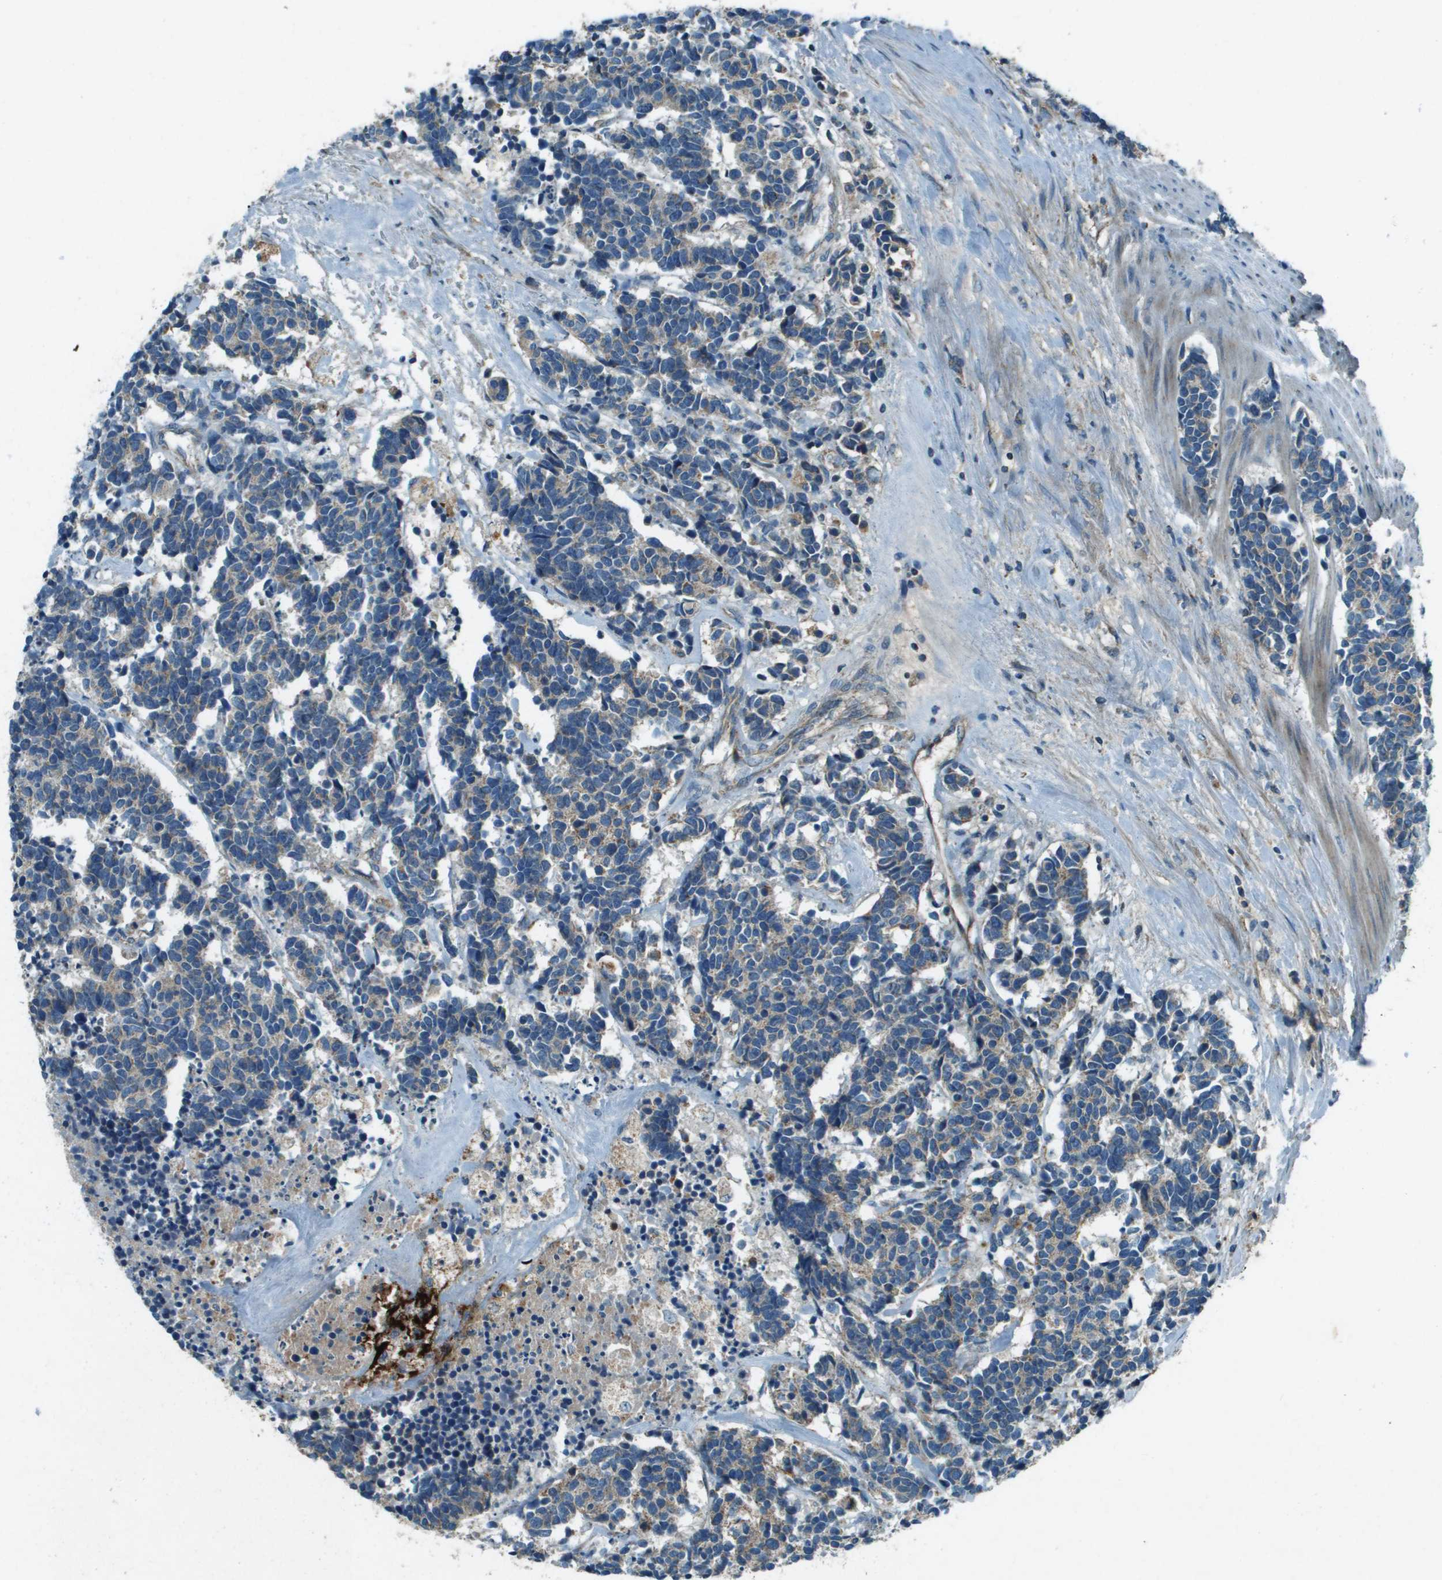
{"staining": {"intensity": "weak", "quantity": "<25%", "location": "cytoplasmic/membranous"}, "tissue": "carcinoid", "cell_type": "Tumor cells", "image_type": "cancer", "snomed": [{"axis": "morphology", "description": "Carcinoma, NOS"}, {"axis": "morphology", "description": "Carcinoid, malignant, NOS"}, {"axis": "topography", "description": "Urinary bladder"}], "caption": "Immunohistochemical staining of human carcinoid shows no significant positivity in tumor cells.", "gene": "MIGA1", "patient": {"sex": "male", "age": 57}}